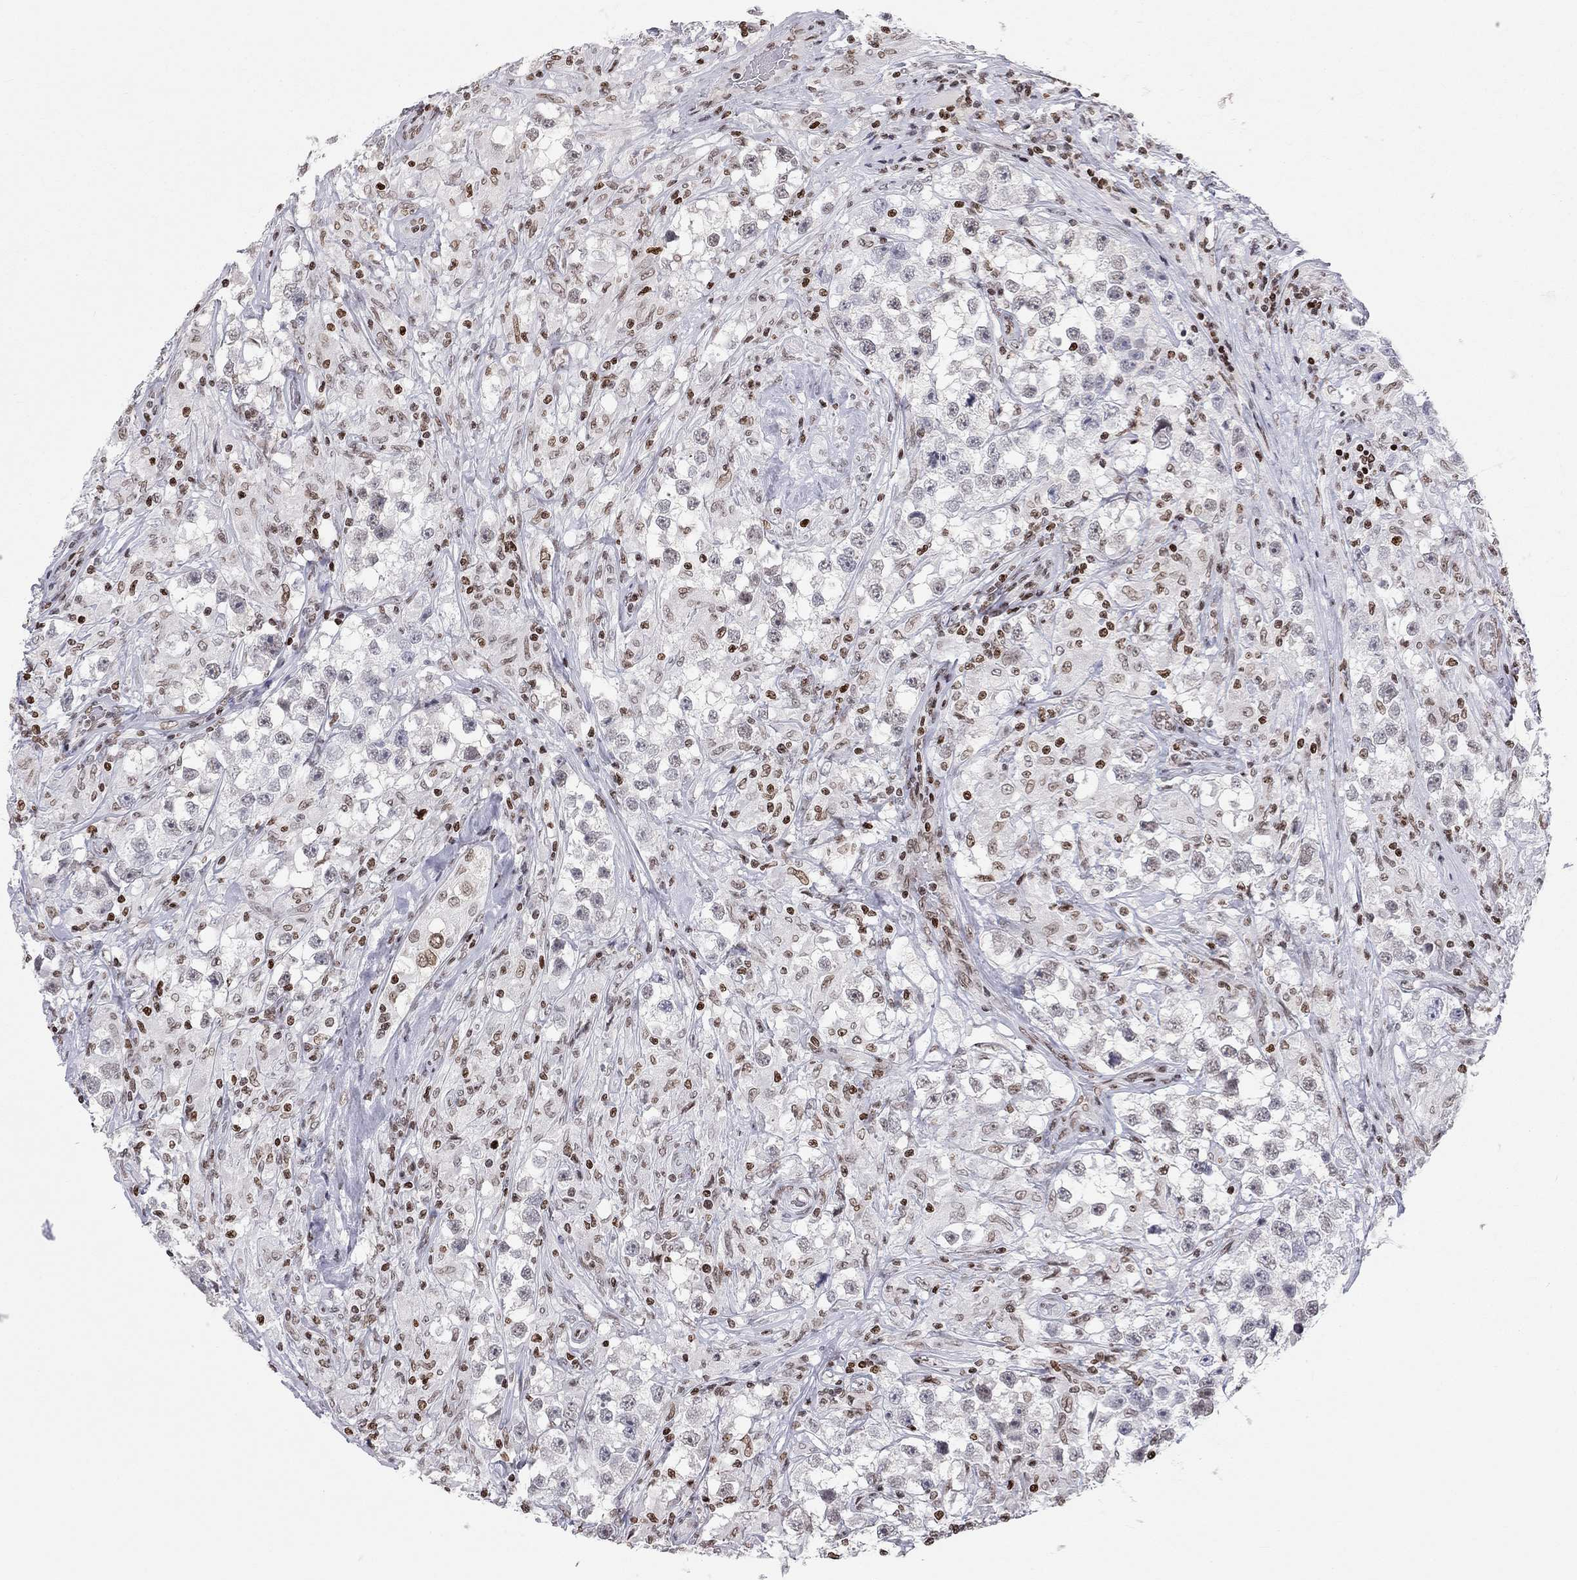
{"staining": {"intensity": "moderate", "quantity": "<25%", "location": "nuclear"}, "tissue": "testis cancer", "cell_type": "Tumor cells", "image_type": "cancer", "snomed": [{"axis": "morphology", "description": "Seminoma, NOS"}, {"axis": "topography", "description": "Testis"}], "caption": "Human seminoma (testis) stained with a brown dye displays moderate nuclear positive positivity in approximately <25% of tumor cells.", "gene": "H2AX", "patient": {"sex": "male", "age": 46}}